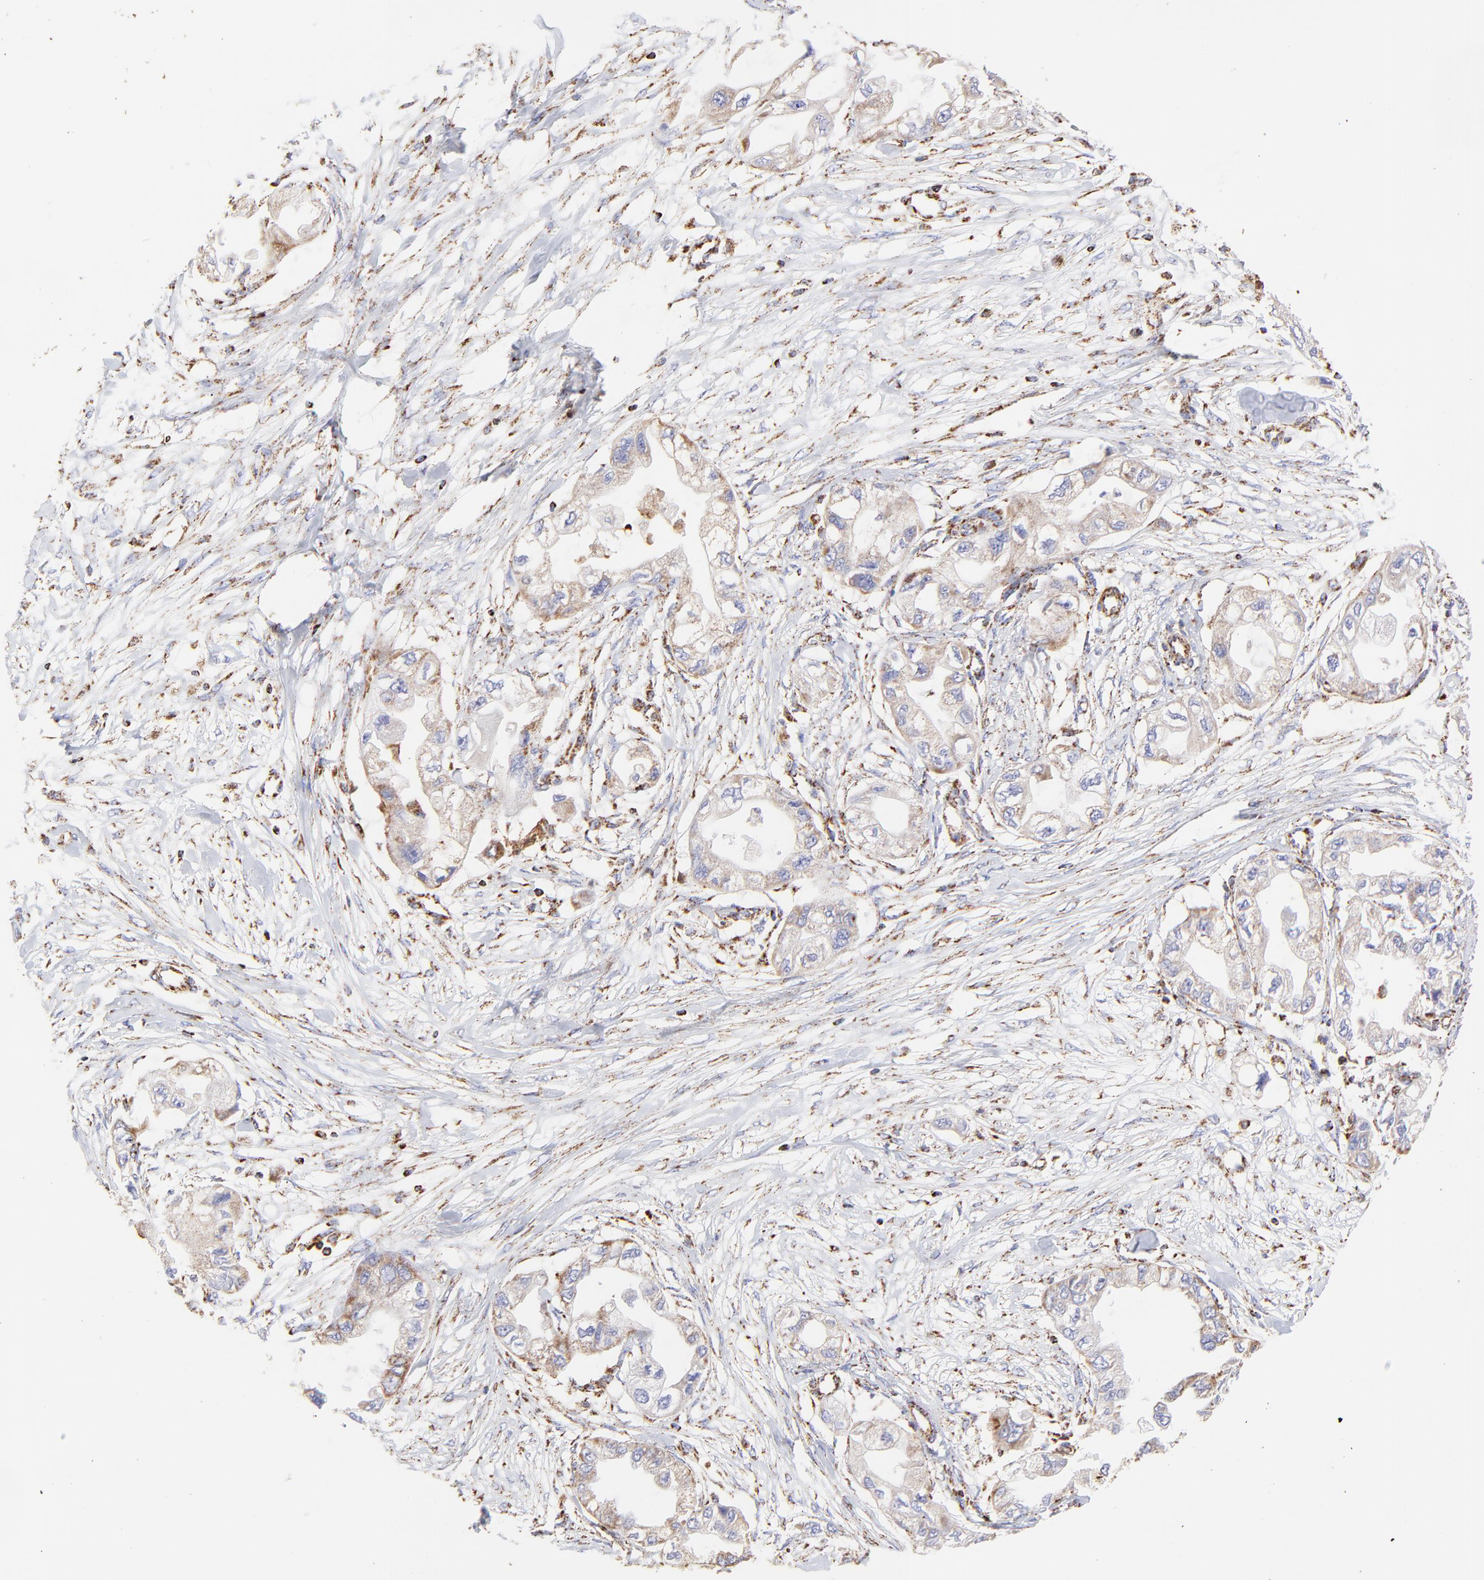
{"staining": {"intensity": "weak", "quantity": "25%-75%", "location": "cytoplasmic/membranous"}, "tissue": "endometrial cancer", "cell_type": "Tumor cells", "image_type": "cancer", "snomed": [{"axis": "morphology", "description": "Adenocarcinoma, NOS"}, {"axis": "topography", "description": "Endometrium"}], "caption": "The photomicrograph displays a brown stain indicating the presence of a protein in the cytoplasmic/membranous of tumor cells in endometrial cancer (adenocarcinoma). (Brightfield microscopy of DAB IHC at high magnification).", "gene": "ECH1", "patient": {"sex": "female", "age": 67}}